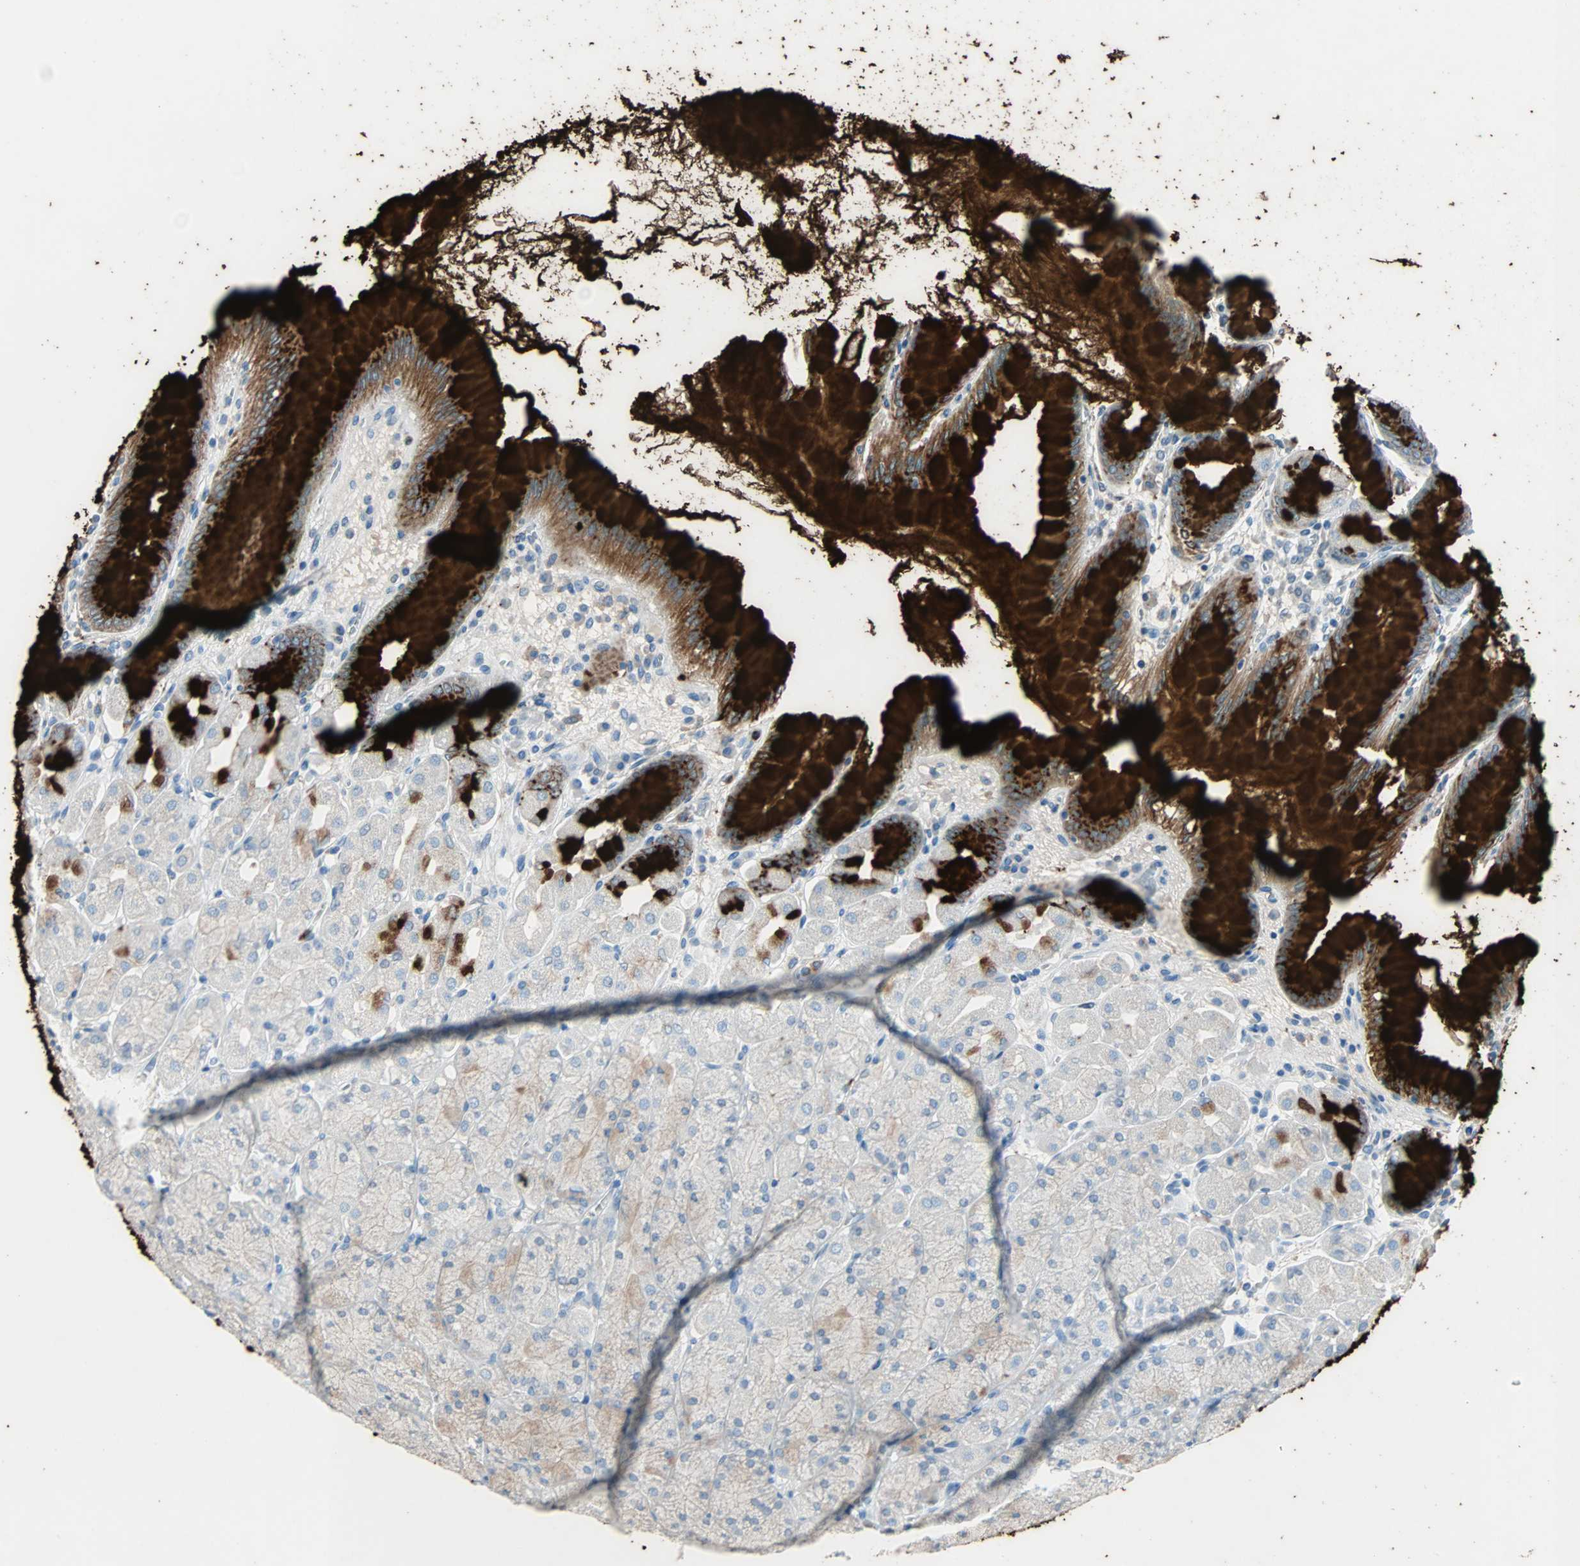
{"staining": {"intensity": "strong", "quantity": "25%-75%", "location": "cytoplasmic/membranous"}, "tissue": "stomach", "cell_type": "Glandular cells", "image_type": "normal", "snomed": [{"axis": "morphology", "description": "Normal tissue, NOS"}, {"axis": "topography", "description": "Stomach, upper"}], "caption": "An image showing strong cytoplasmic/membranous expression in about 25%-75% of glandular cells in benign stomach, as visualized by brown immunohistochemical staining.", "gene": "CLEC4A", "patient": {"sex": "female", "age": 56}}